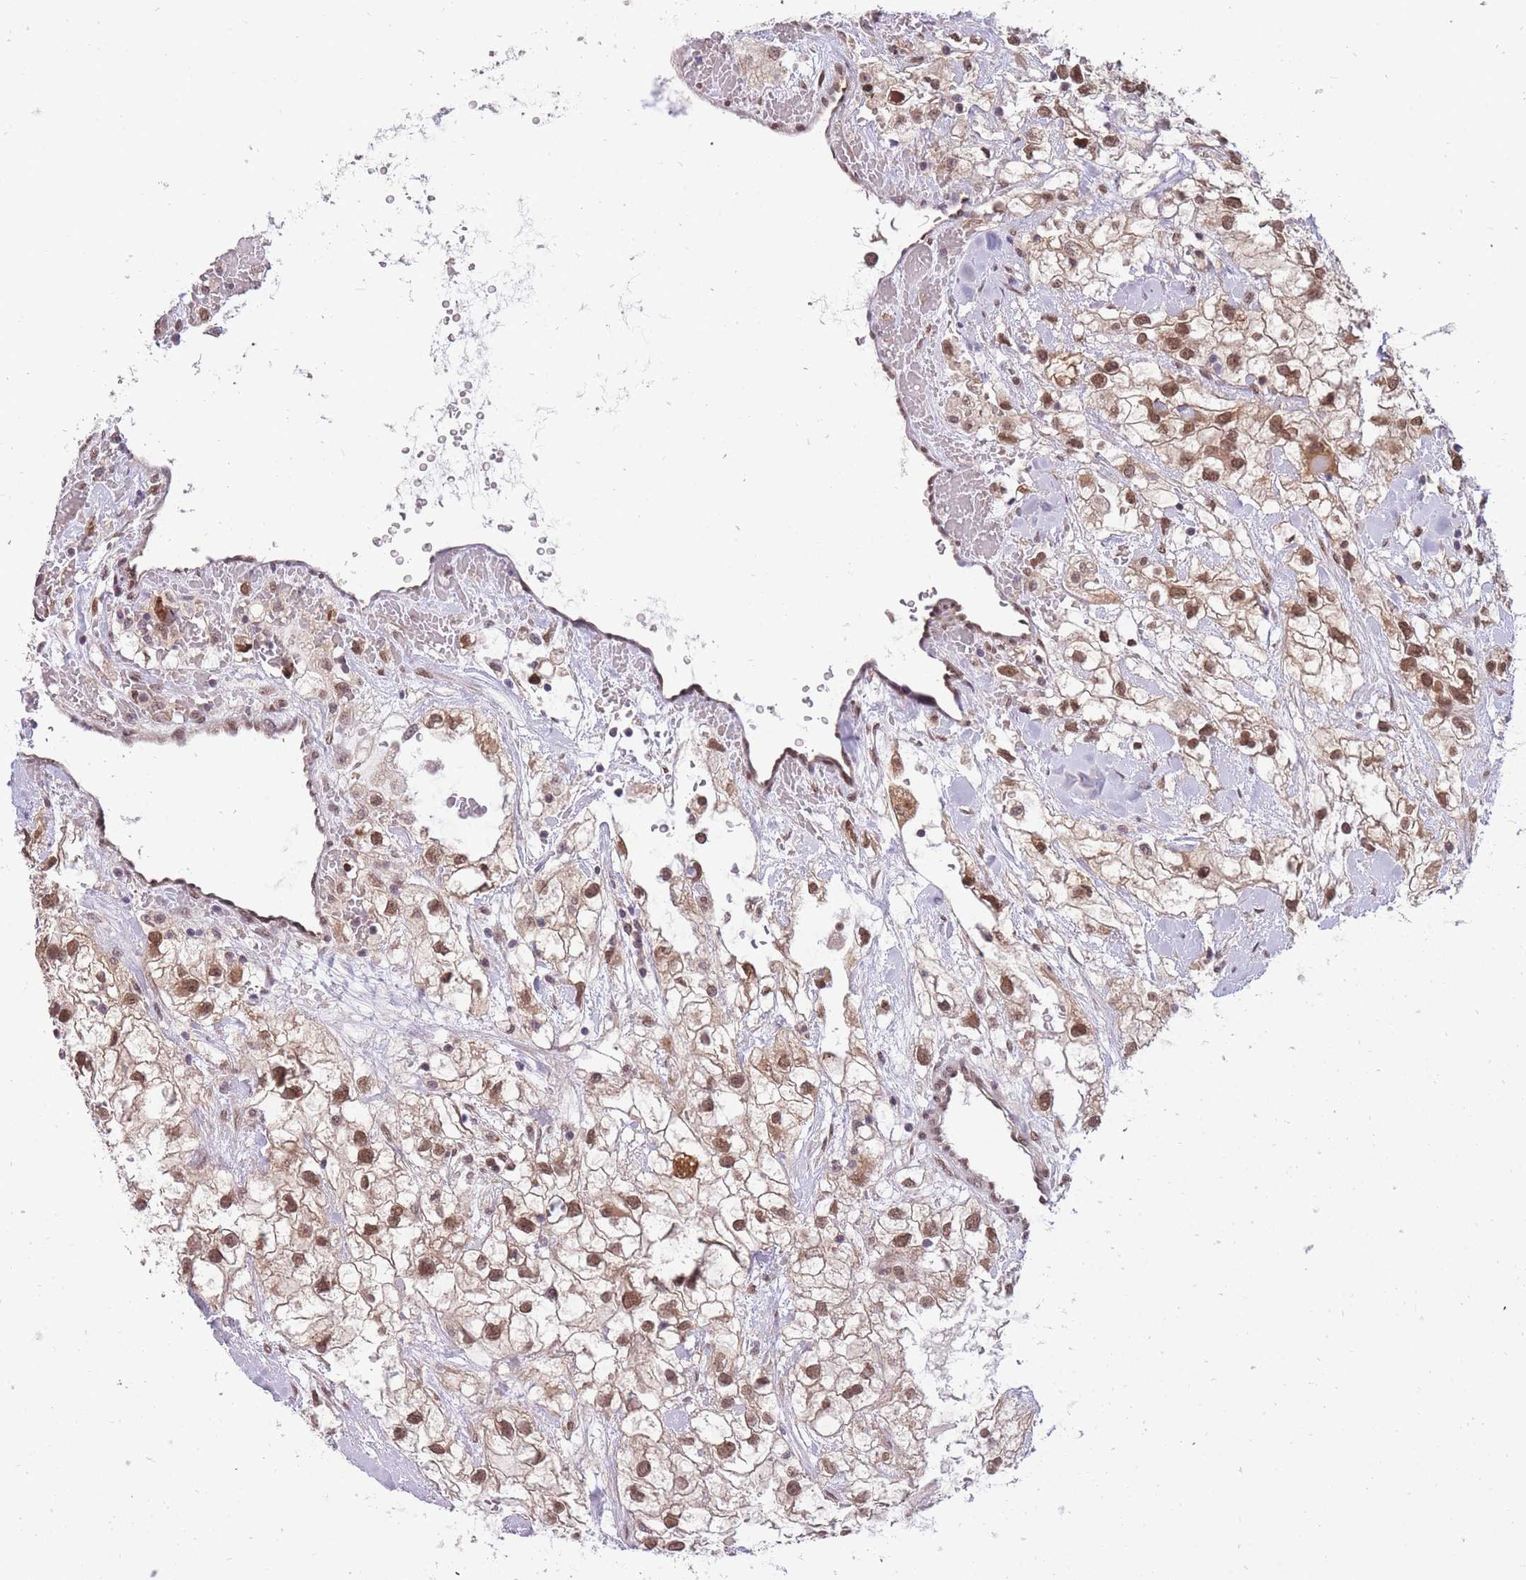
{"staining": {"intensity": "moderate", "quantity": ">75%", "location": "nuclear"}, "tissue": "renal cancer", "cell_type": "Tumor cells", "image_type": "cancer", "snomed": [{"axis": "morphology", "description": "Adenocarcinoma, NOS"}, {"axis": "topography", "description": "Kidney"}], "caption": "Moderate nuclear protein staining is appreciated in about >75% of tumor cells in renal cancer (adenocarcinoma).", "gene": "CDIP1", "patient": {"sex": "male", "age": 59}}